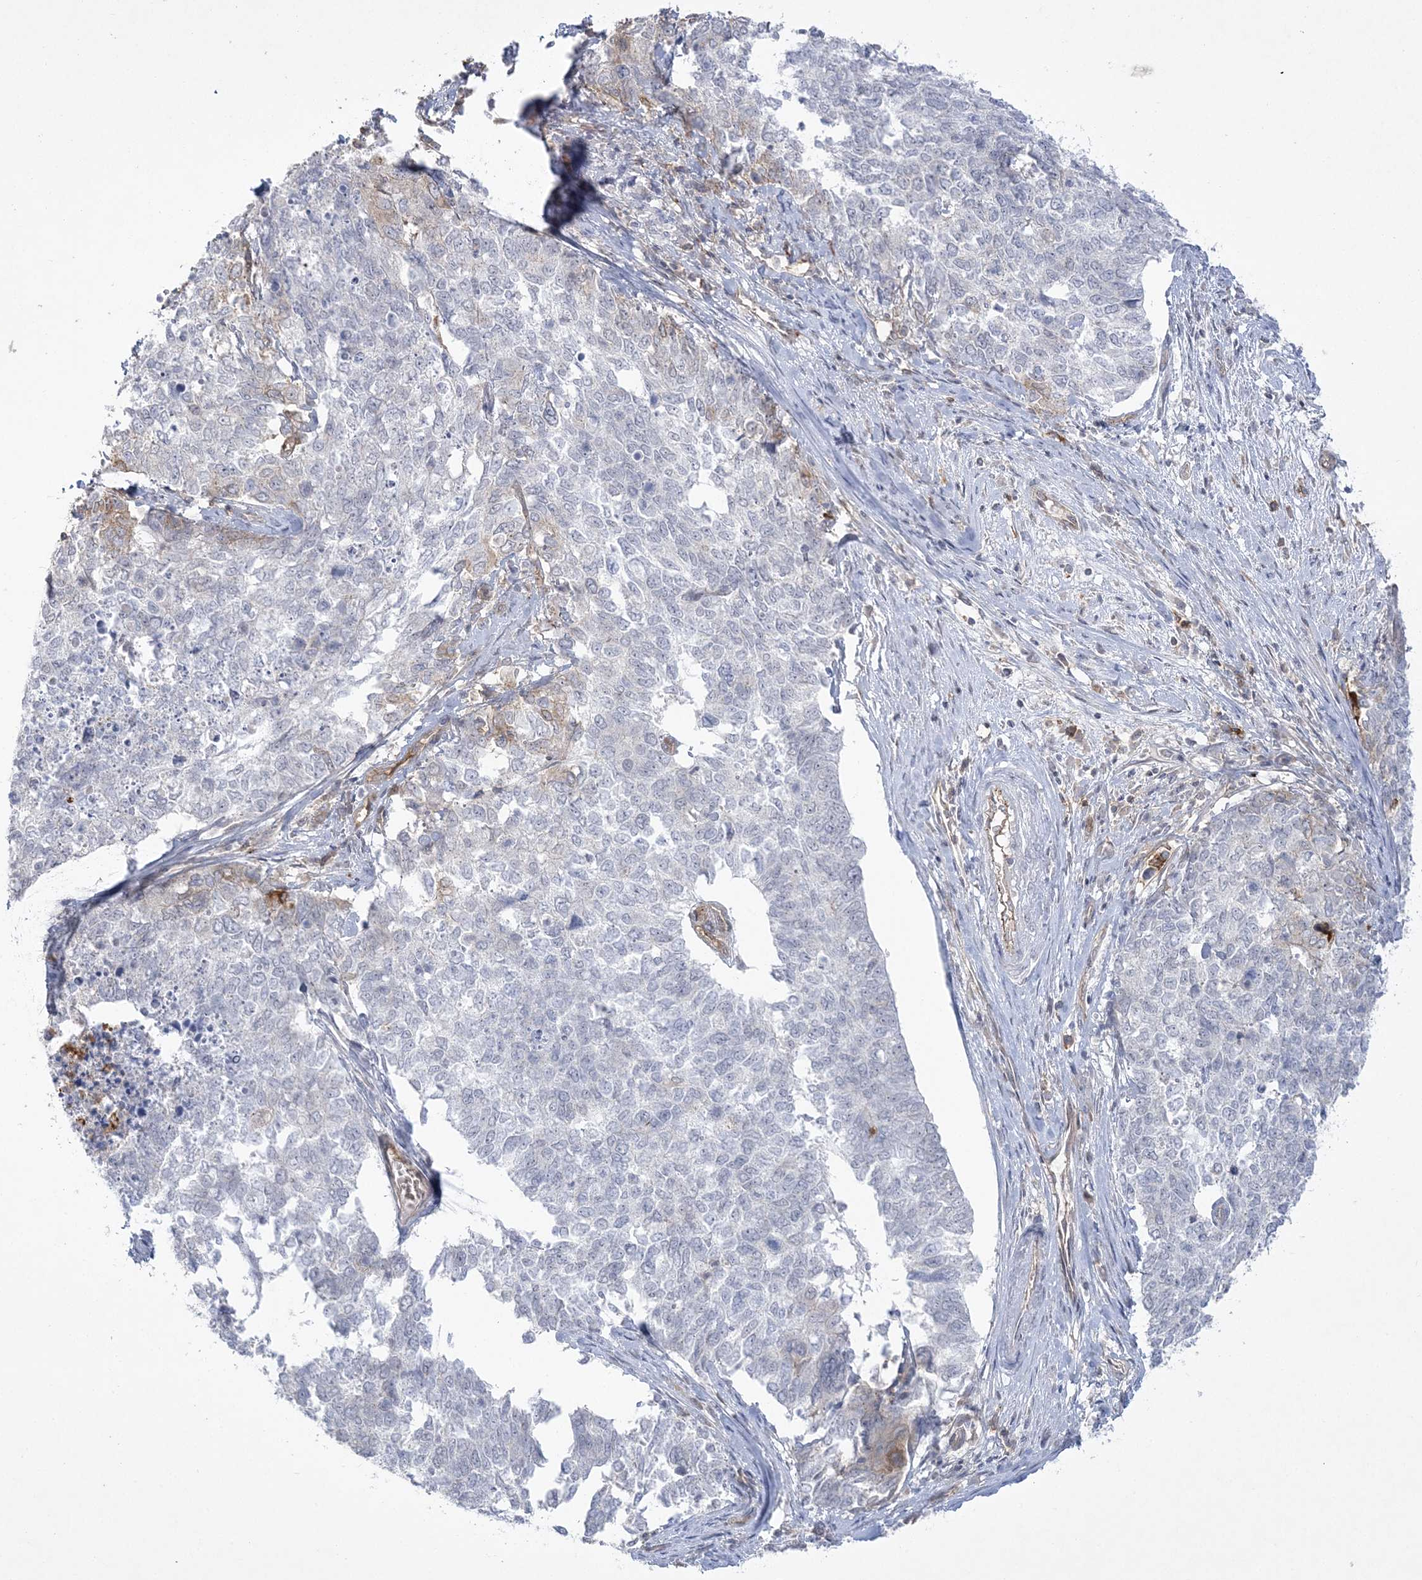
{"staining": {"intensity": "negative", "quantity": "none", "location": "none"}, "tissue": "cervical cancer", "cell_type": "Tumor cells", "image_type": "cancer", "snomed": [{"axis": "morphology", "description": "Squamous cell carcinoma, NOS"}, {"axis": "topography", "description": "Cervix"}], "caption": "DAB (3,3'-diaminobenzidine) immunohistochemical staining of human cervical cancer (squamous cell carcinoma) displays no significant staining in tumor cells.", "gene": "ADAMTS12", "patient": {"sex": "female", "age": 63}}